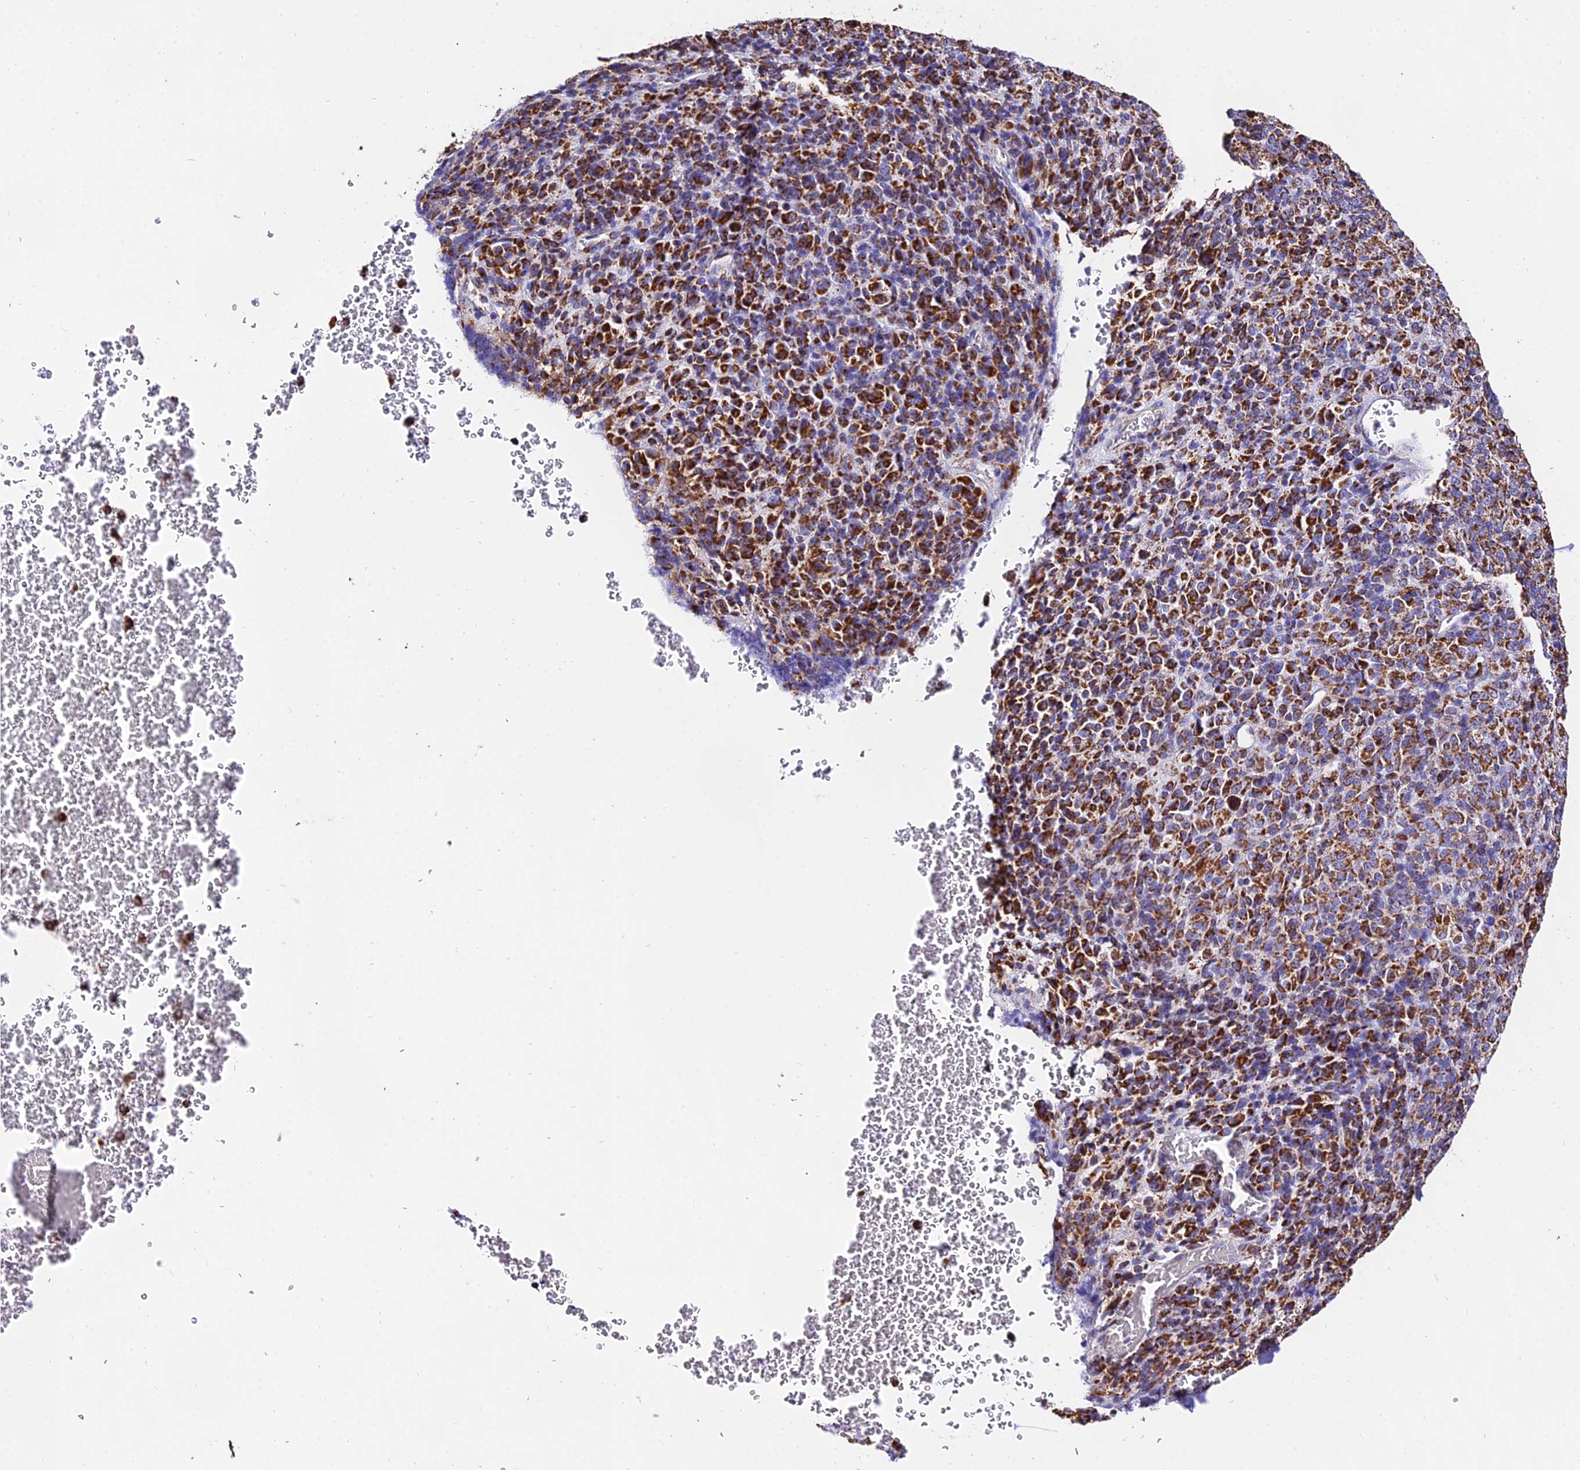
{"staining": {"intensity": "strong", "quantity": ">75%", "location": "cytoplasmic/membranous"}, "tissue": "melanoma", "cell_type": "Tumor cells", "image_type": "cancer", "snomed": [{"axis": "morphology", "description": "Malignant melanoma, Metastatic site"}, {"axis": "topography", "description": "Brain"}], "caption": "Protein positivity by immunohistochemistry reveals strong cytoplasmic/membranous positivity in about >75% of tumor cells in melanoma.", "gene": "ATP5PD", "patient": {"sex": "female", "age": 56}}